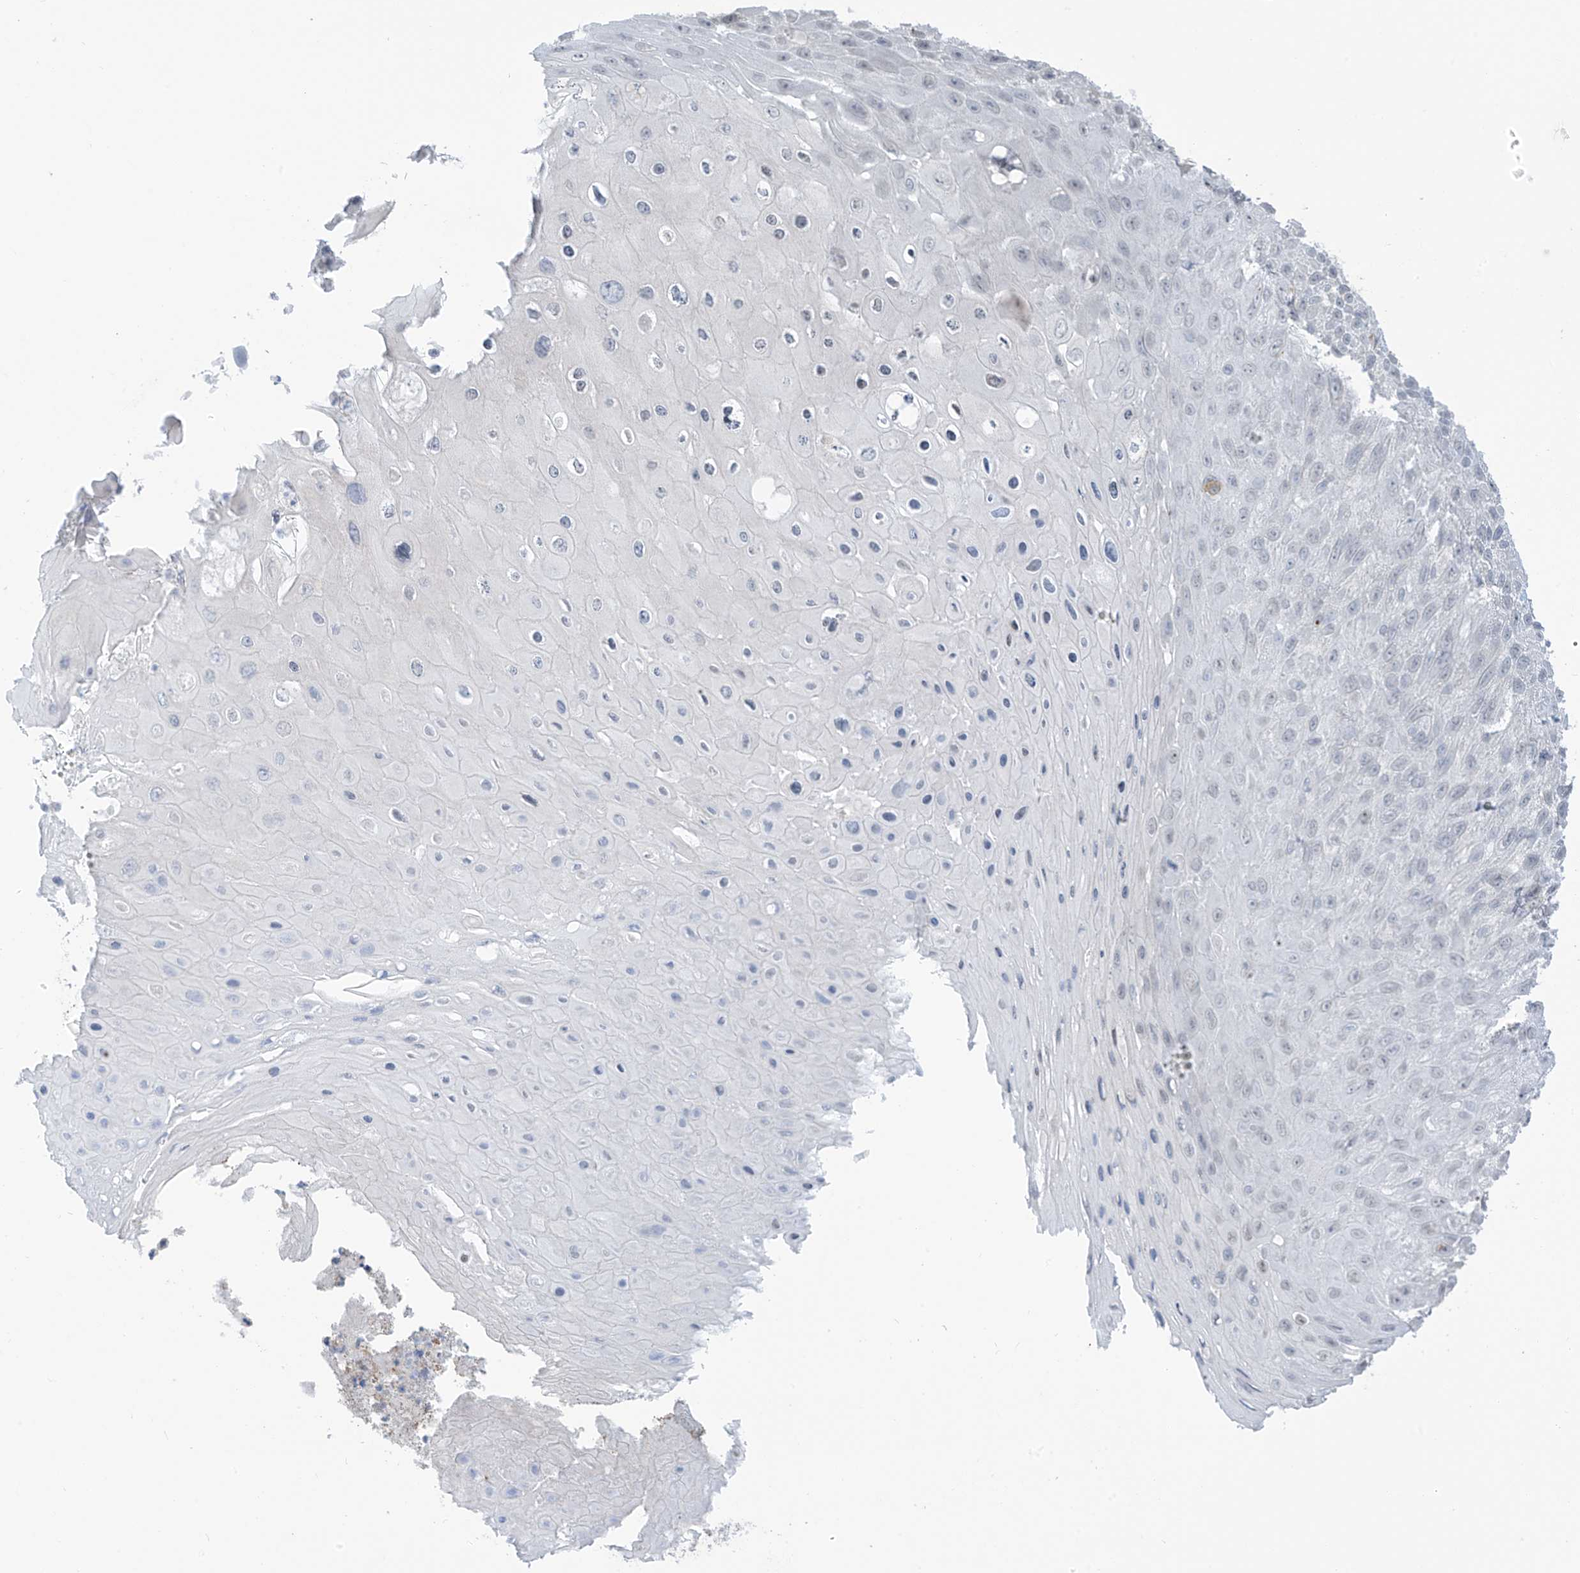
{"staining": {"intensity": "negative", "quantity": "none", "location": "none"}, "tissue": "skin cancer", "cell_type": "Tumor cells", "image_type": "cancer", "snomed": [{"axis": "morphology", "description": "Squamous cell carcinoma, NOS"}, {"axis": "topography", "description": "Skin"}], "caption": "Micrograph shows no significant protein positivity in tumor cells of skin cancer (squamous cell carcinoma). (DAB (3,3'-diaminobenzidine) IHC with hematoxylin counter stain).", "gene": "HS6ST2", "patient": {"sex": "female", "age": 88}}